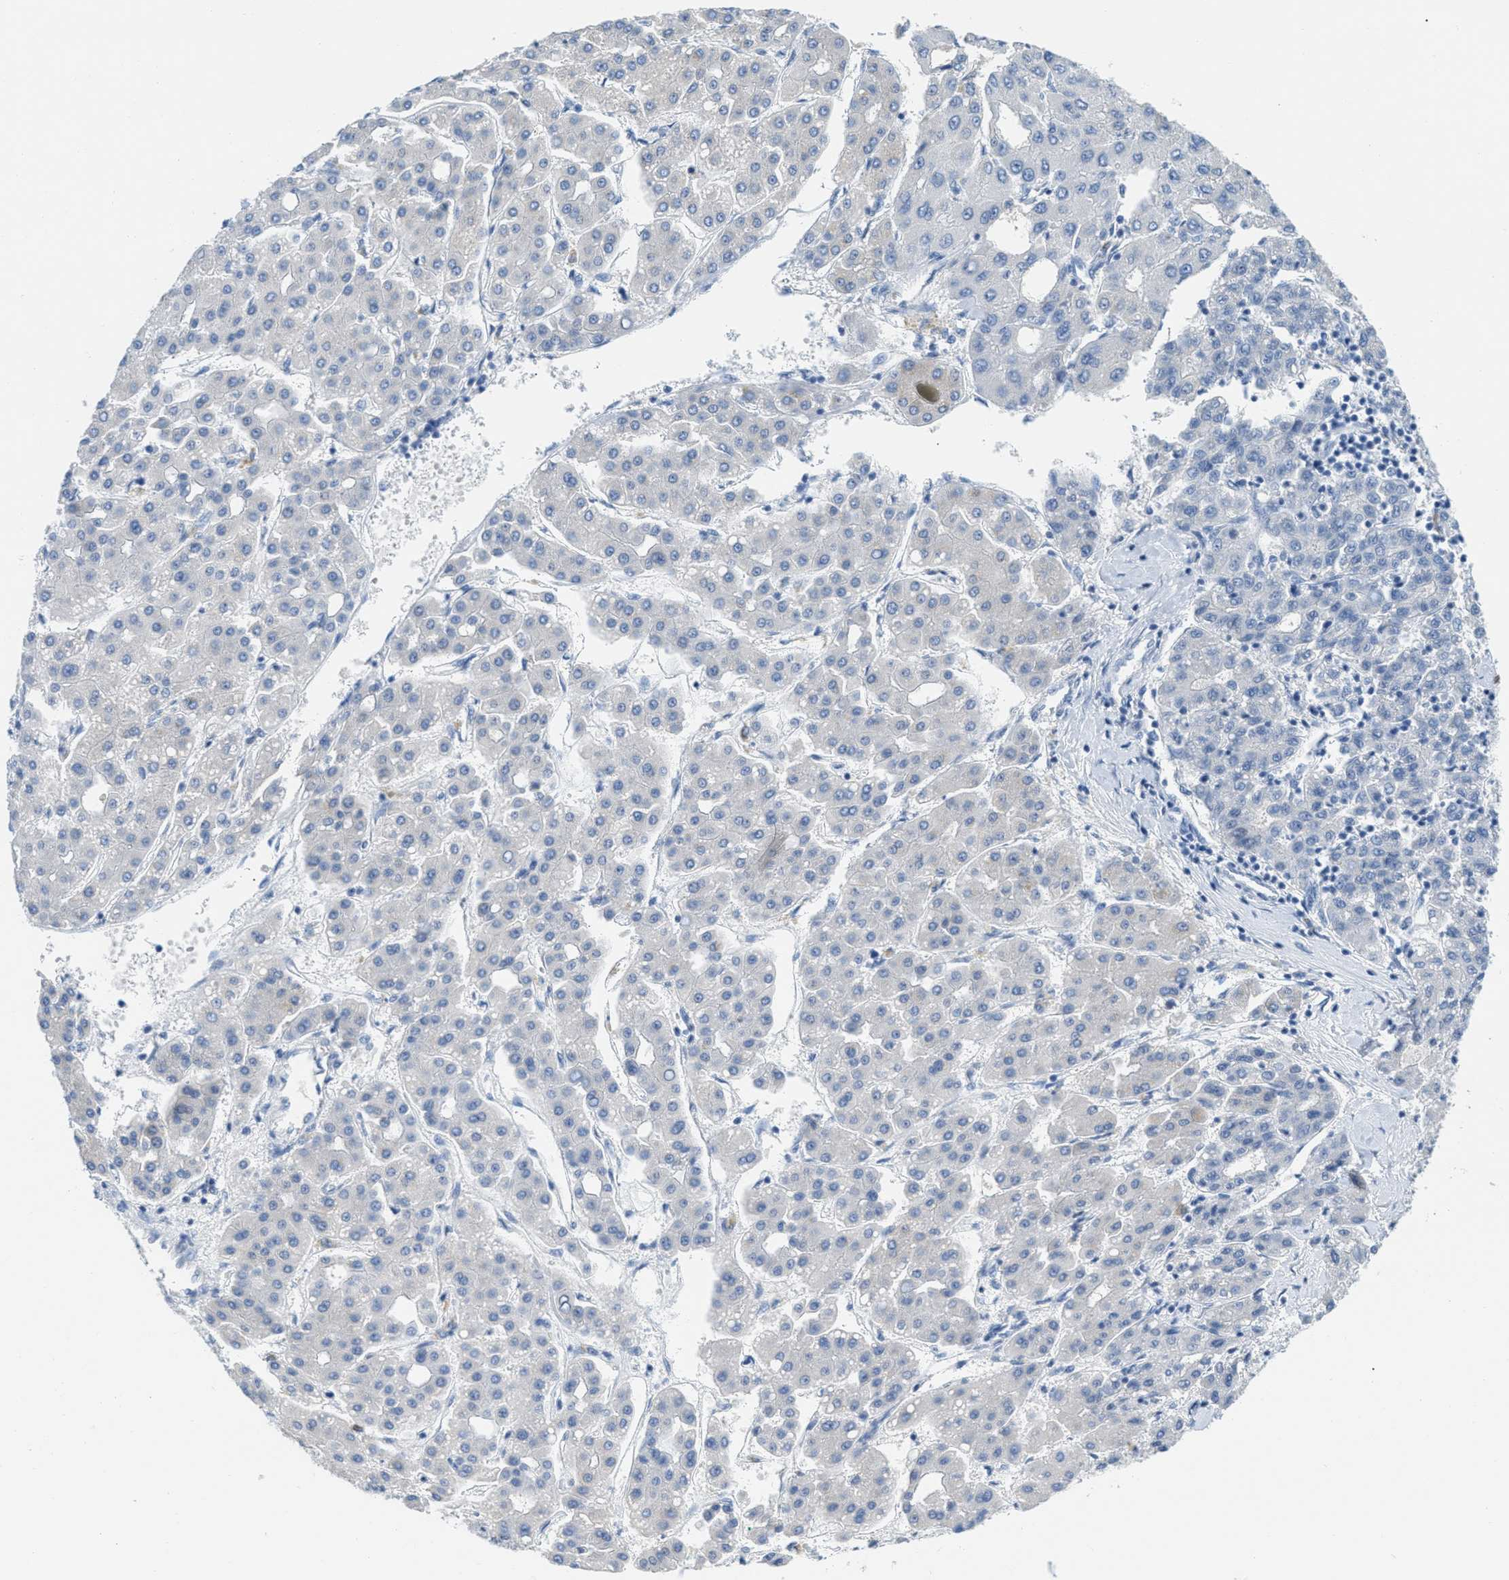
{"staining": {"intensity": "negative", "quantity": "none", "location": "none"}, "tissue": "liver cancer", "cell_type": "Tumor cells", "image_type": "cancer", "snomed": [{"axis": "morphology", "description": "Carcinoma, Hepatocellular, NOS"}, {"axis": "topography", "description": "Liver"}], "caption": "Human liver cancer stained for a protein using immunohistochemistry reveals no expression in tumor cells.", "gene": "HSF2", "patient": {"sex": "male", "age": 65}}